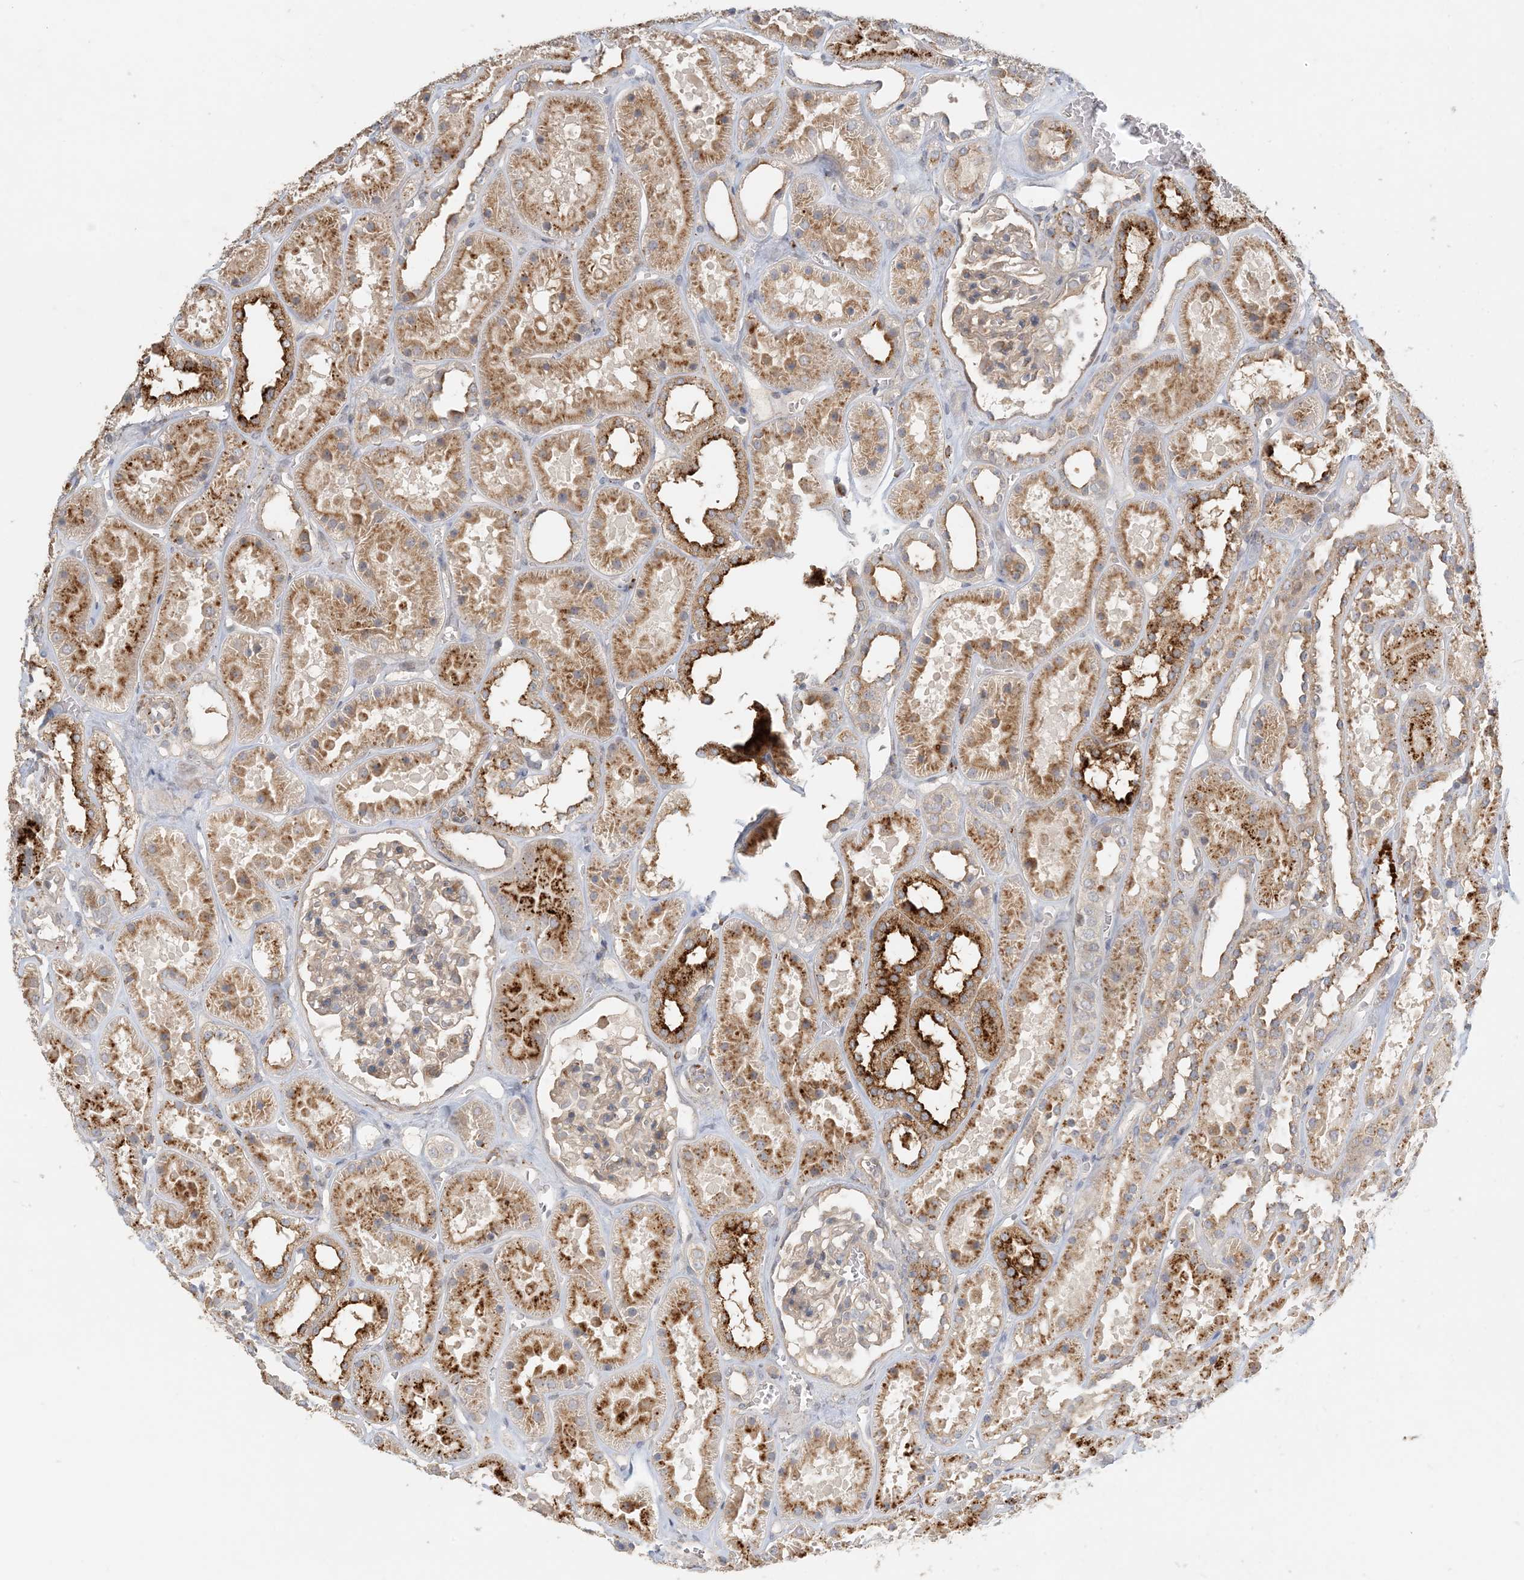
{"staining": {"intensity": "moderate", "quantity": "<25%", "location": "cytoplasmic/membranous"}, "tissue": "kidney", "cell_type": "Cells in glomeruli", "image_type": "normal", "snomed": [{"axis": "morphology", "description": "Normal tissue, NOS"}, {"axis": "topography", "description": "Kidney"}], "caption": "Immunohistochemistry photomicrograph of normal kidney: human kidney stained using immunohistochemistry (IHC) shows low levels of moderate protein expression localized specifically in the cytoplasmic/membranous of cells in glomeruli, appearing as a cytoplasmic/membranous brown color.", "gene": "SPPL2A", "patient": {"sex": "female", "age": 41}}